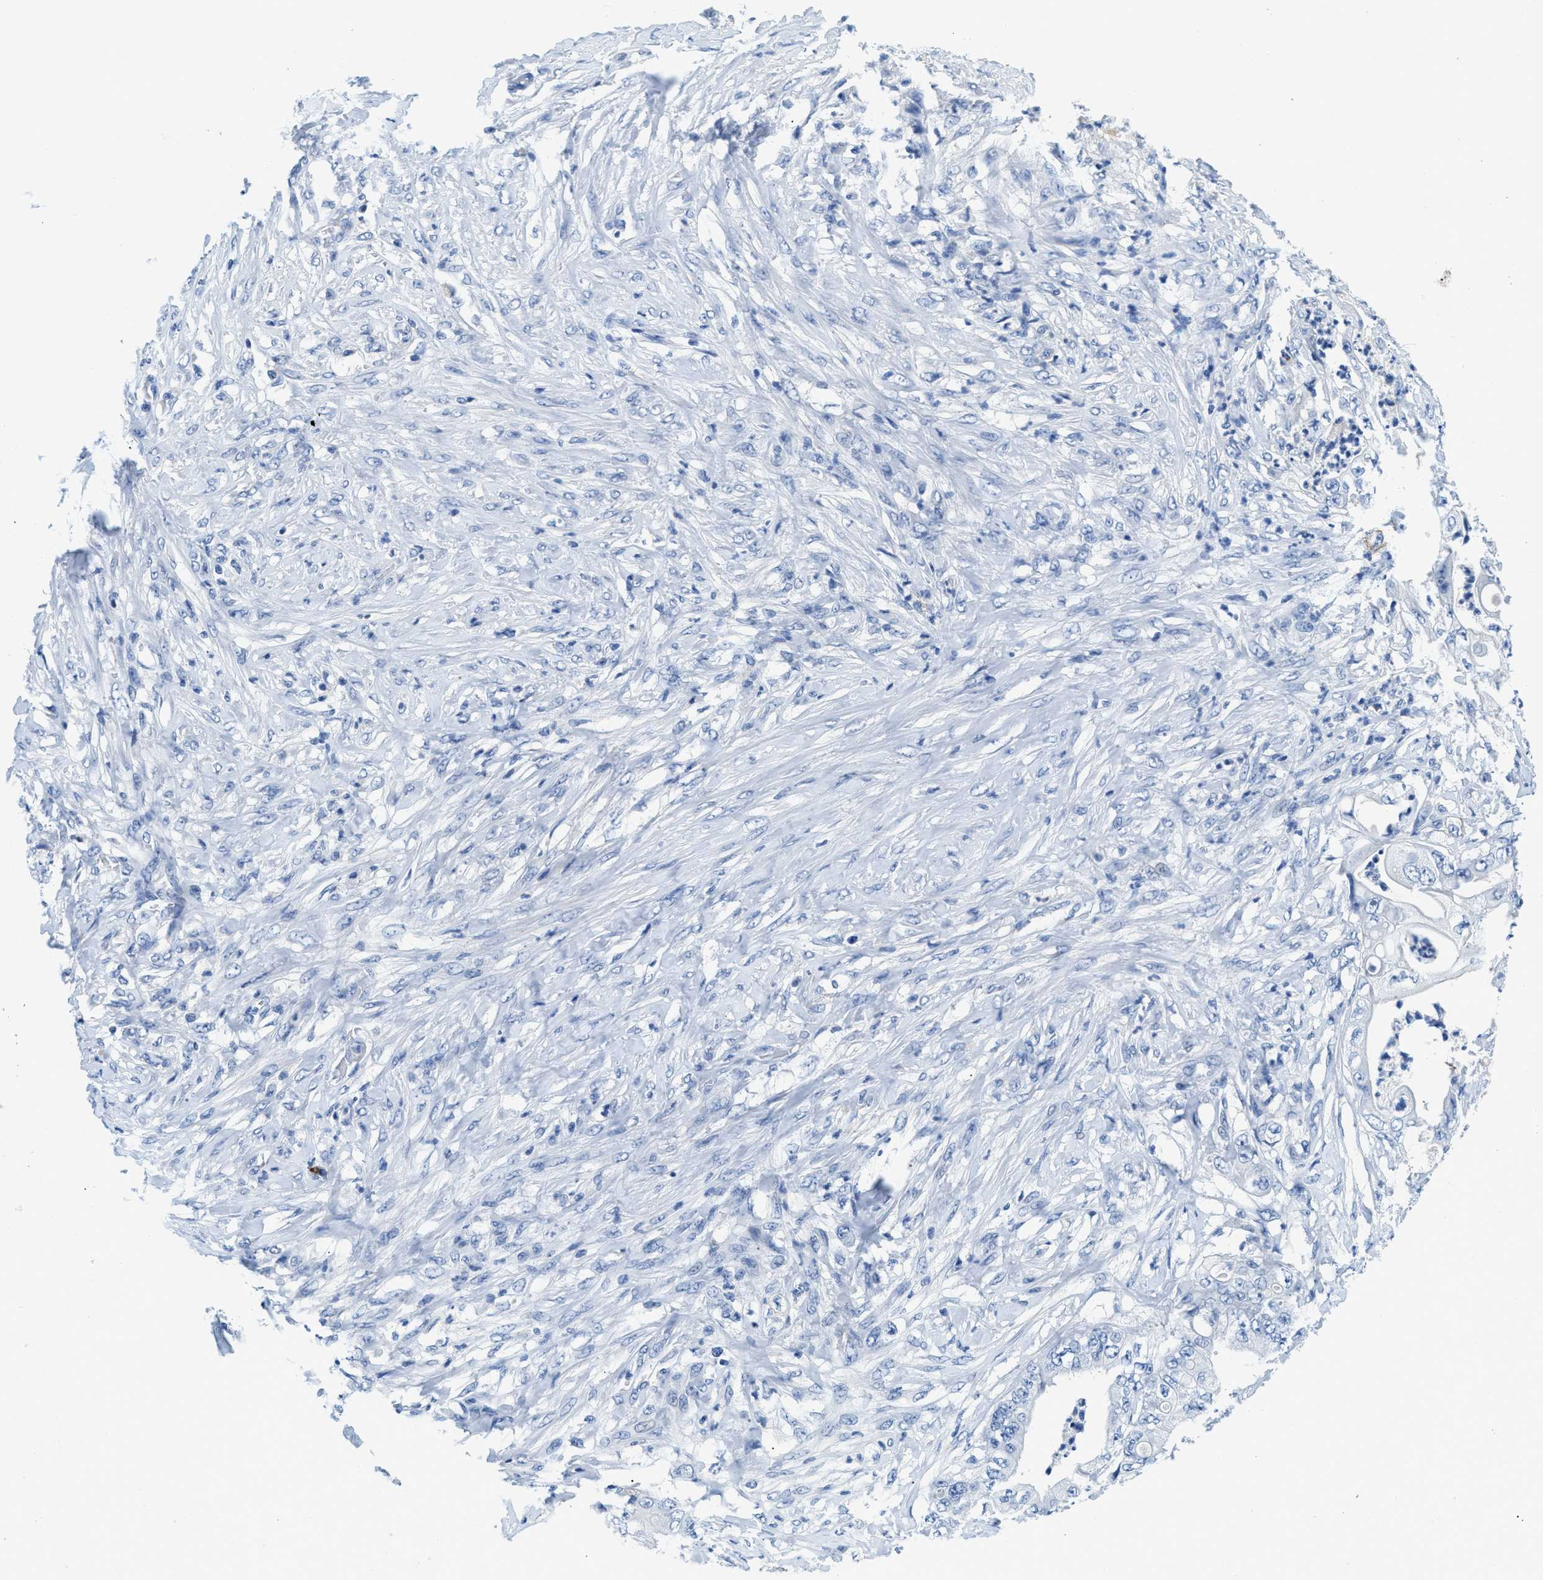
{"staining": {"intensity": "negative", "quantity": "none", "location": "none"}, "tissue": "stomach cancer", "cell_type": "Tumor cells", "image_type": "cancer", "snomed": [{"axis": "morphology", "description": "Adenocarcinoma, NOS"}, {"axis": "topography", "description": "Stomach"}], "caption": "Stomach cancer was stained to show a protein in brown. There is no significant staining in tumor cells. Nuclei are stained in blue.", "gene": "MBL2", "patient": {"sex": "female", "age": 73}}